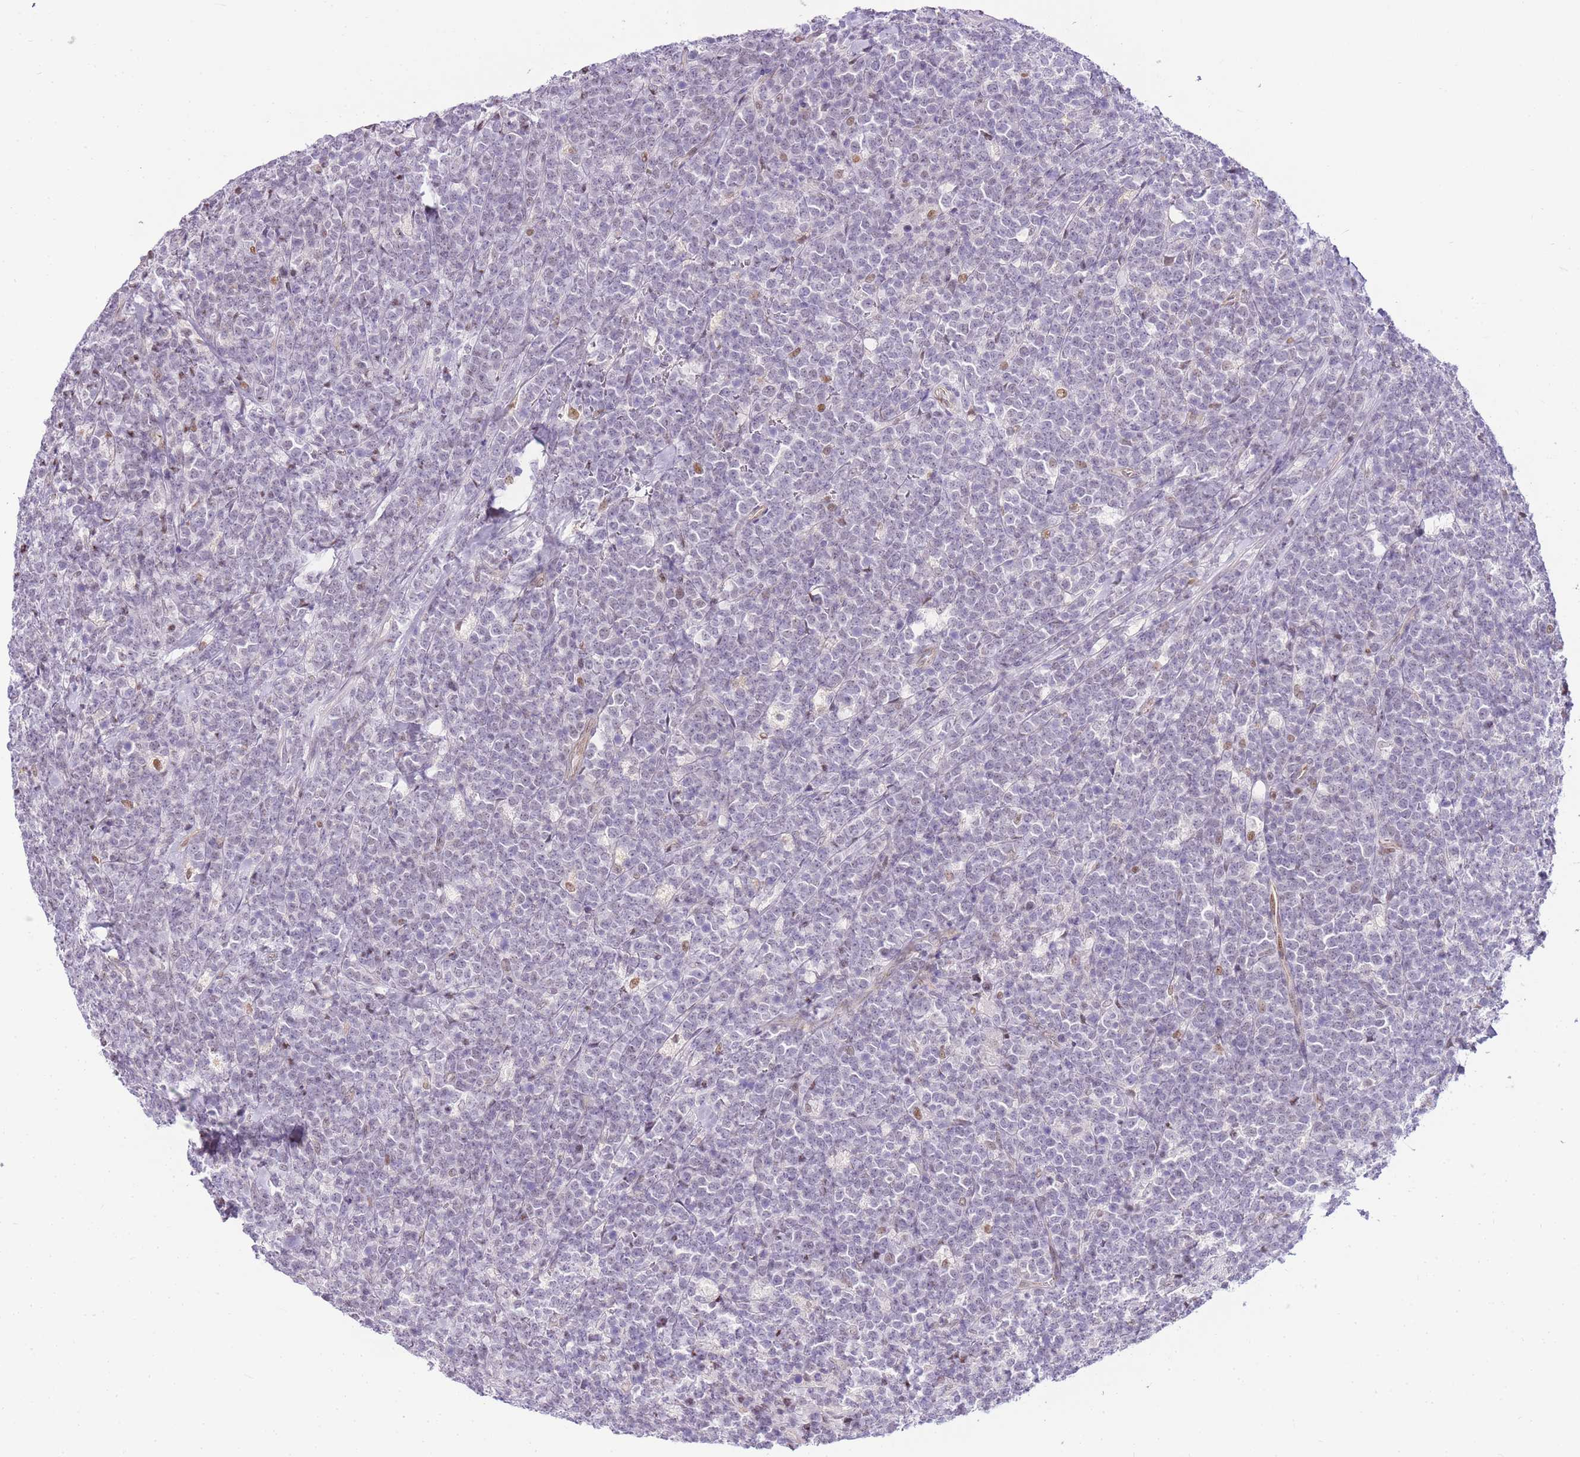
{"staining": {"intensity": "negative", "quantity": "none", "location": "none"}, "tissue": "lymphoma", "cell_type": "Tumor cells", "image_type": "cancer", "snomed": [{"axis": "morphology", "description": "Malignant lymphoma, non-Hodgkin's type, High grade"}, {"axis": "topography", "description": "Small intestine"}], "caption": "Photomicrograph shows no protein staining in tumor cells of malignant lymphoma, non-Hodgkin's type (high-grade) tissue.", "gene": "CLBA1", "patient": {"sex": "male", "age": 8}}